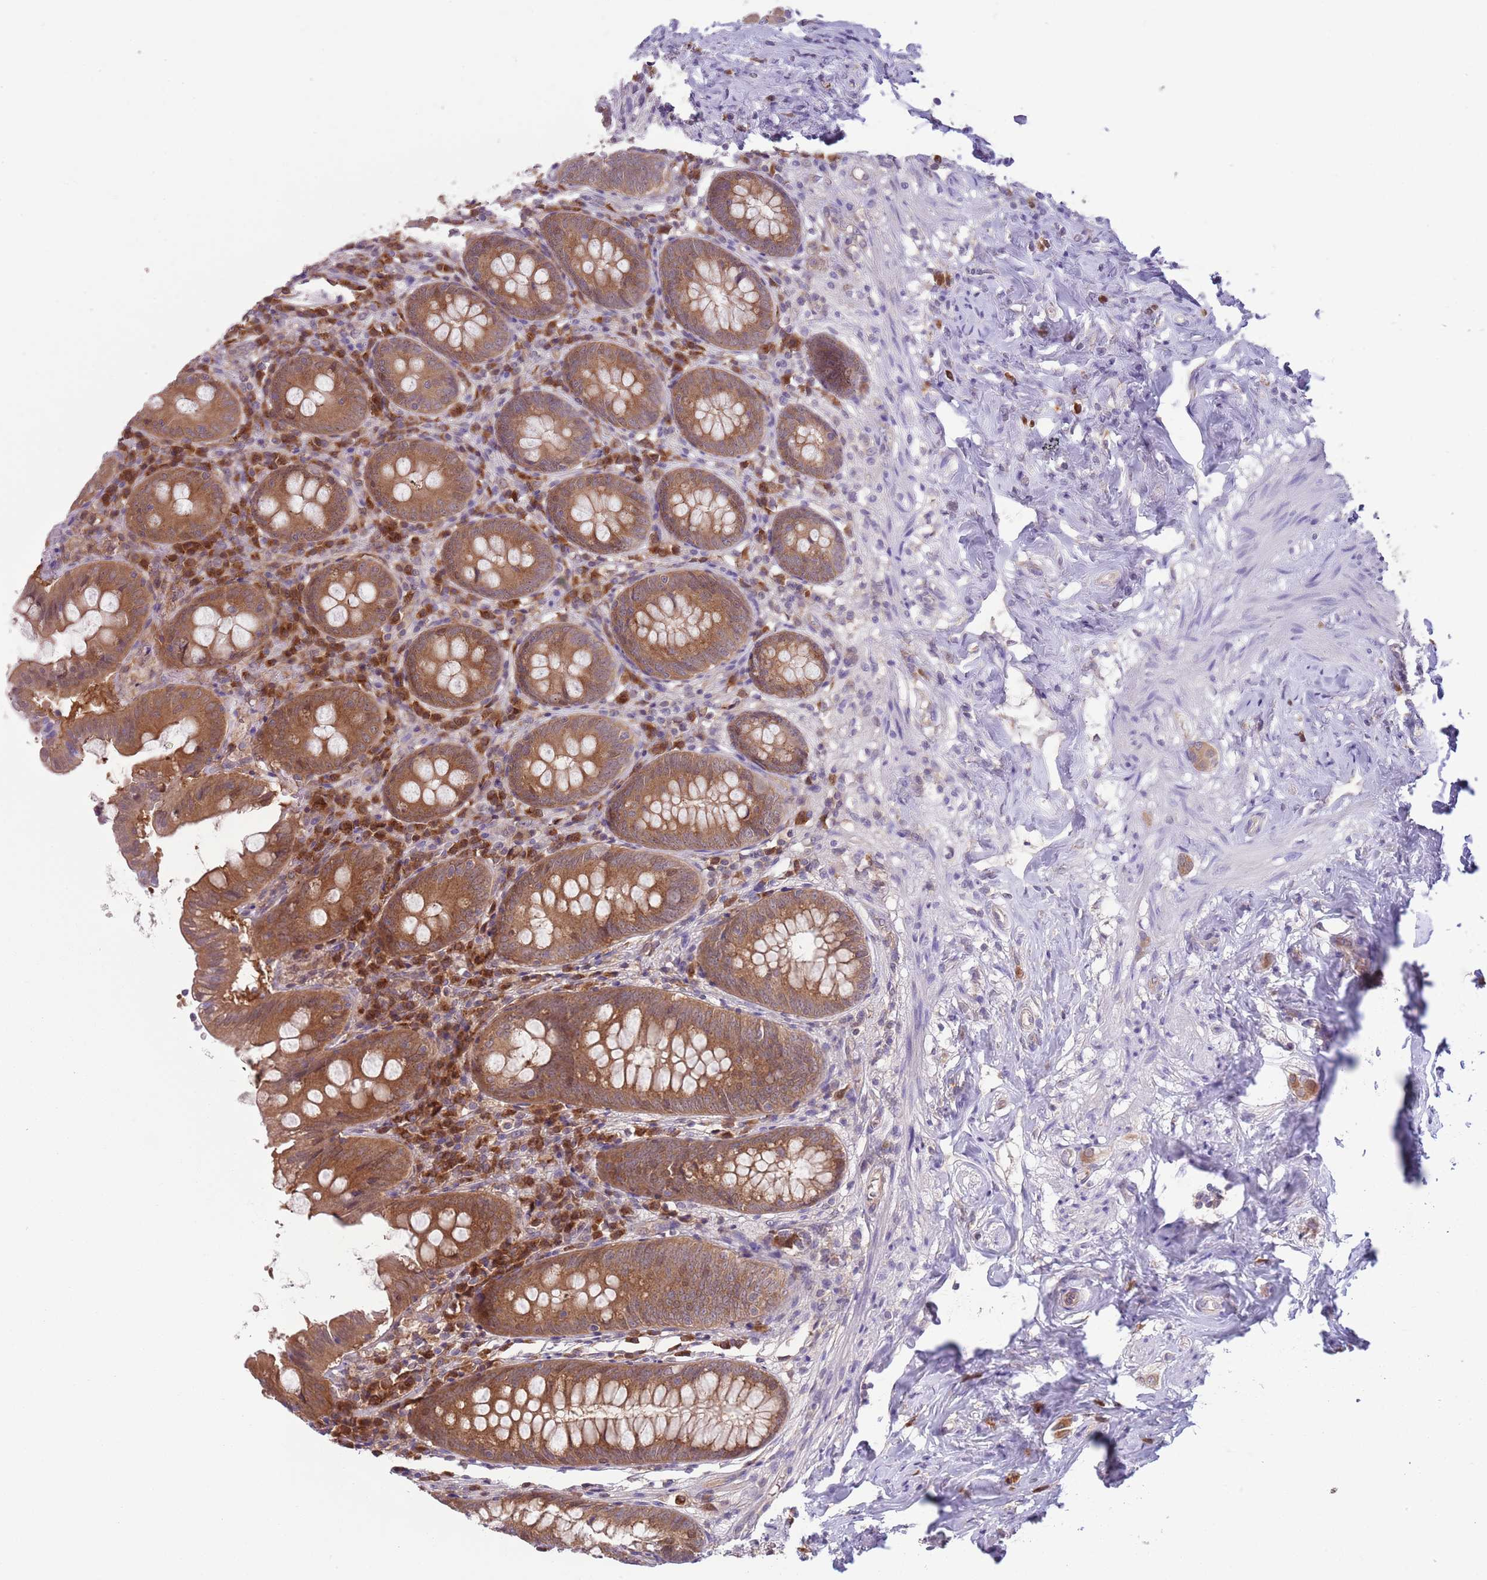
{"staining": {"intensity": "moderate", "quantity": ">75%", "location": "cytoplasmic/membranous"}, "tissue": "appendix", "cell_type": "Glandular cells", "image_type": "normal", "snomed": [{"axis": "morphology", "description": "Normal tissue, NOS"}, {"axis": "topography", "description": "Appendix"}], "caption": "Glandular cells reveal medium levels of moderate cytoplasmic/membranous staining in about >75% of cells in normal human appendix.", "gene": "COPE", "patient": {"sex": "female", "age": 54}}